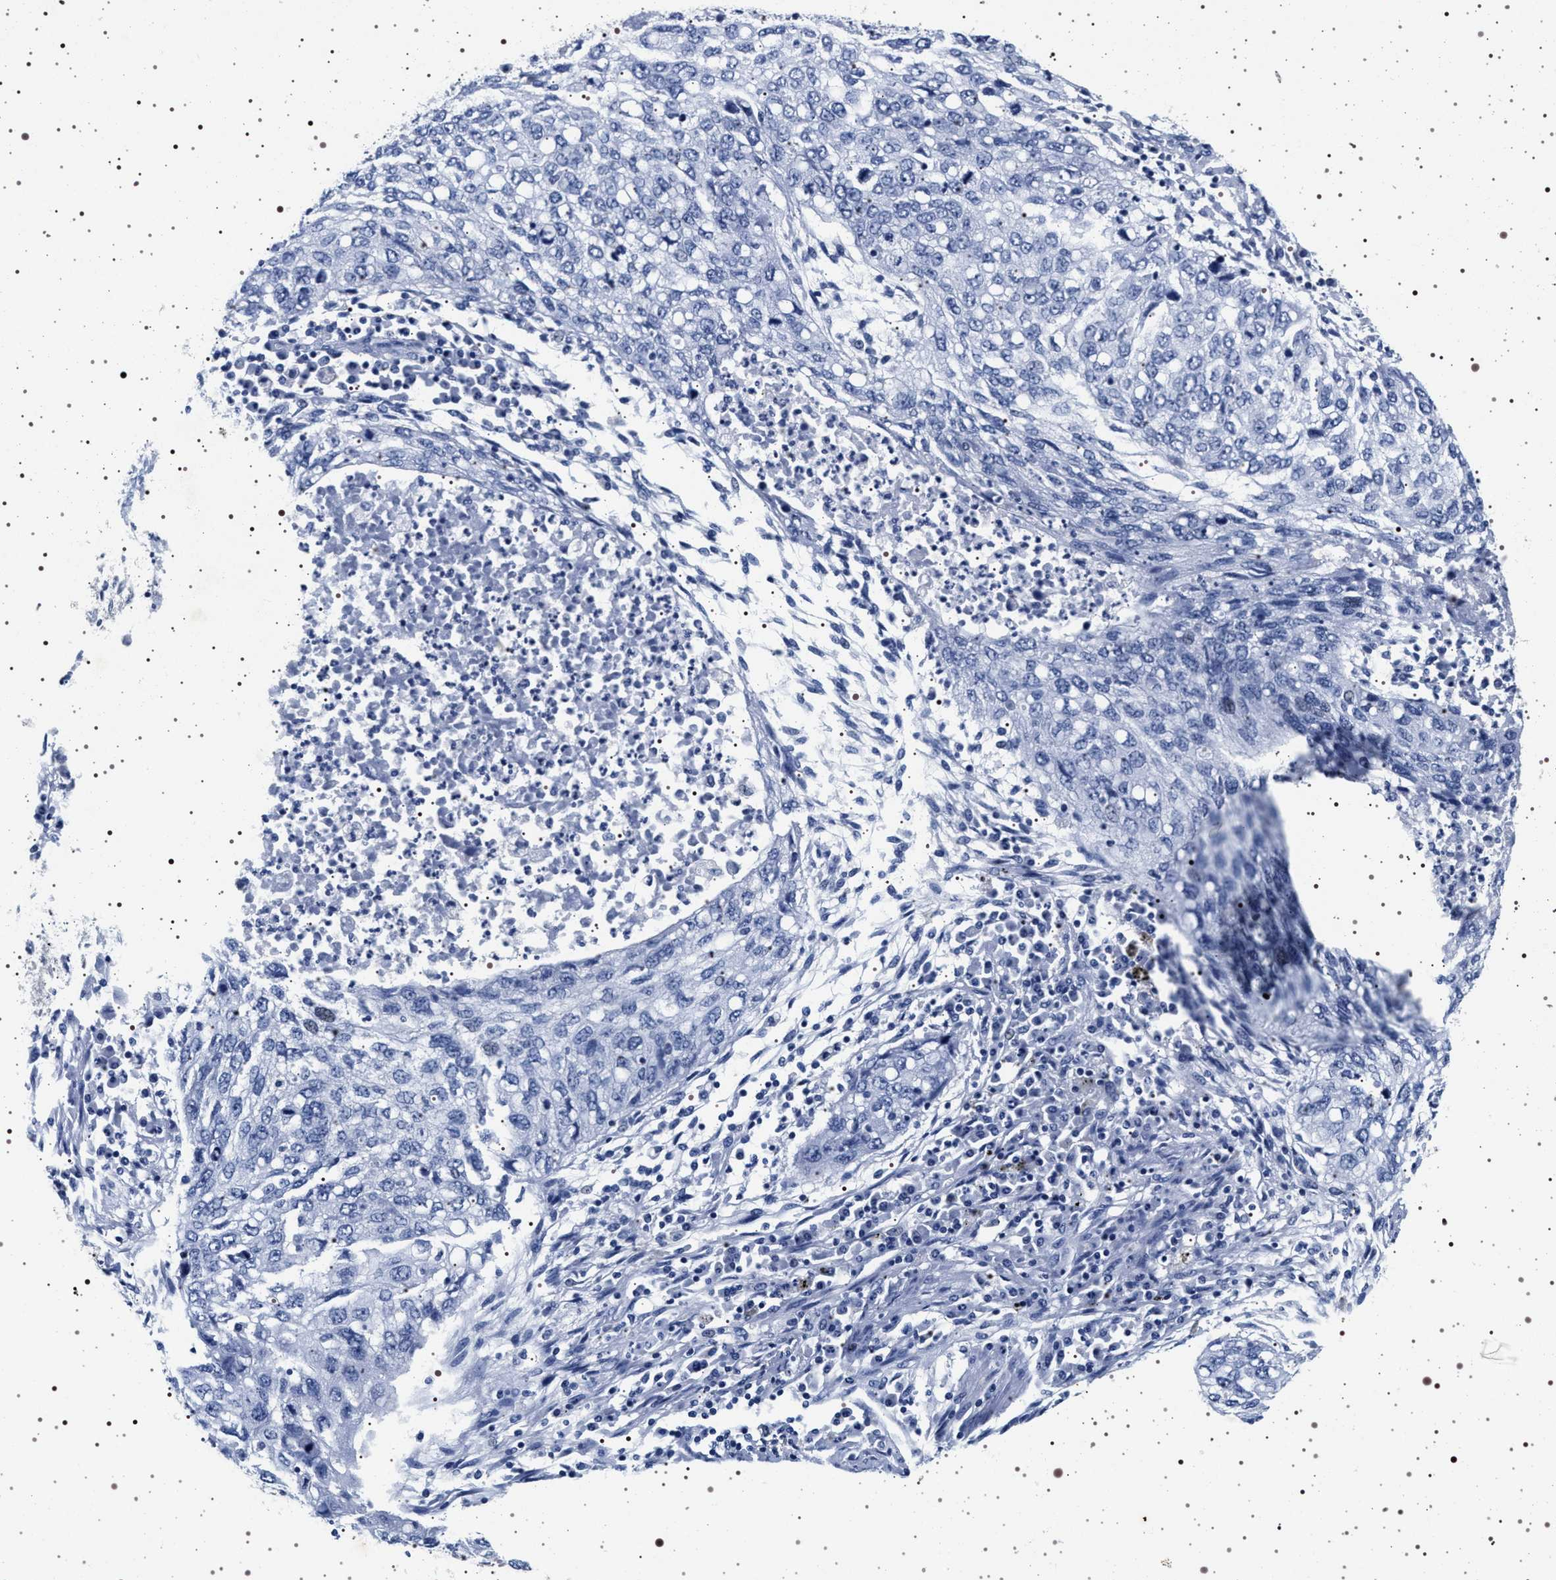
{"staining": {"intensity": "negative", "quantity": "none", "location": "none"}, "tissue": "lung cancer", "cell_type": "Tumor cells", "image_type": "cancer", "snomed": [{"axis": "morphology", "description": "Squamous cell carcinoma, NOS"}, {"axis": "topography", "description": "Lung"}], "caption": "Lung cancer (squamous cell carcinoma) was stained to show a protein in brown. There is no significant expression in tumor cells.", "gene": "SYN1", "patient": {"sex": "female", "age": 63}}